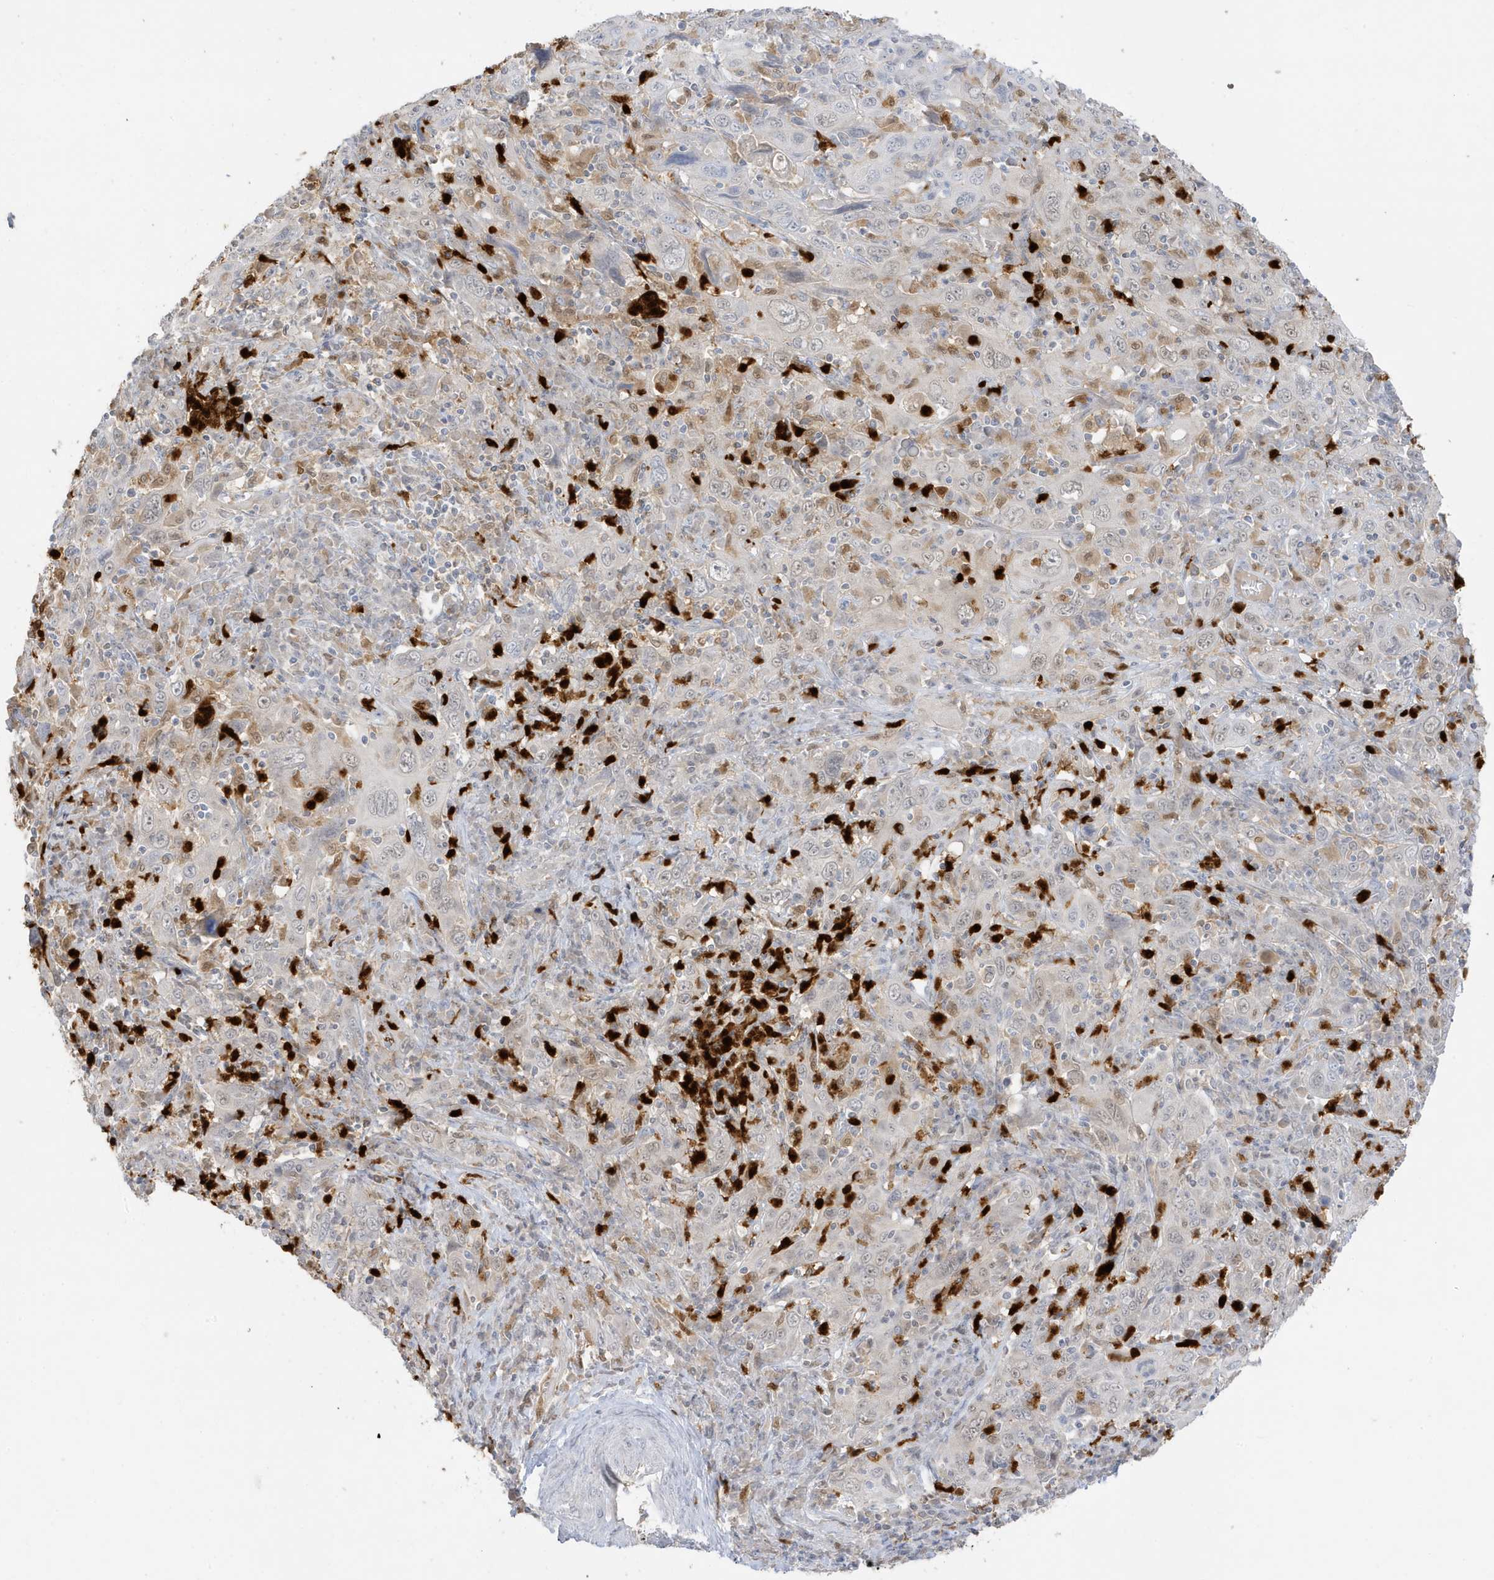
{"staining": {"intensity": "moderate", "quantity": "25%-75%", "location": "cytoplasmic/membranous,nuclear"}, "tissue": "cervical cancer", "cell_type": "Tumor cells", "image_type": "cancer", "snomed": [{"axis": "morphology", "description": "Squamous cell carcinoma, NOS"}, {"axis": "topography", "description": "Cervix"}], "caption": "An image showing moderate cytoplasmic/membranous and nuclear positivity in about 25%-75% of tumor cells in cervical squamous cell carcinoma, as visualized by brown immunohistochemical staining.", "gene": "GCA", "patient": {"sex": "female", "age": 46}}